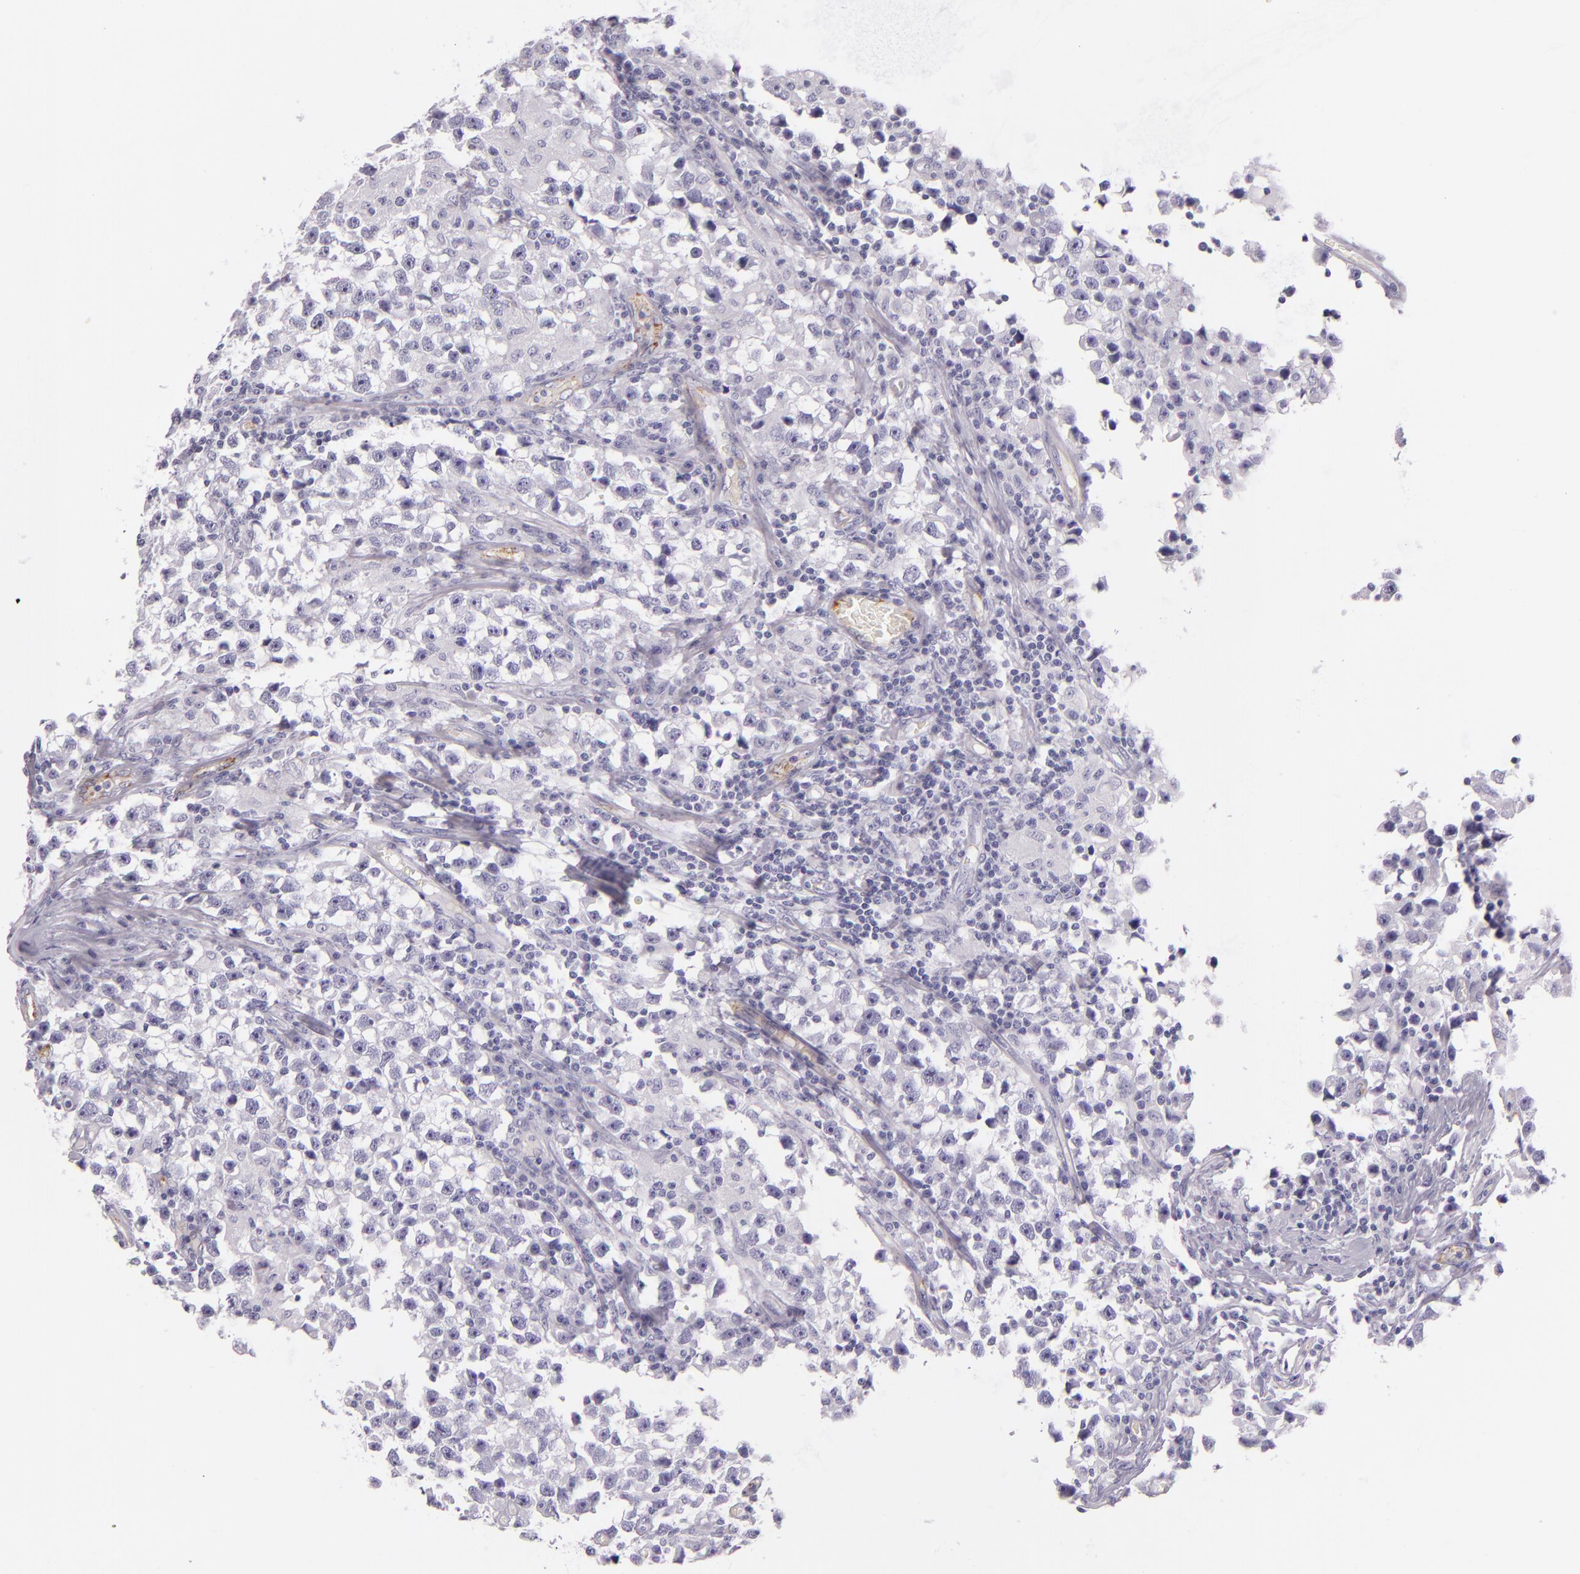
{"staining": {"intensity": "negative", "quantity": "none", "location": "none"}, "tissue": "testis cancer", "cell_type": "Tumor cells", "image_type": "cancer", "snomed": [{"axis": "morphology", "description": "Seminoma, NOS"}, {"axis": "topography", "description": "Testis"}], "caption": "The histopathology image shows no significant staining in tumor cells of testis seminoma.", "gene": "SELP", "patient": {"sex": "male", "age": 33}}